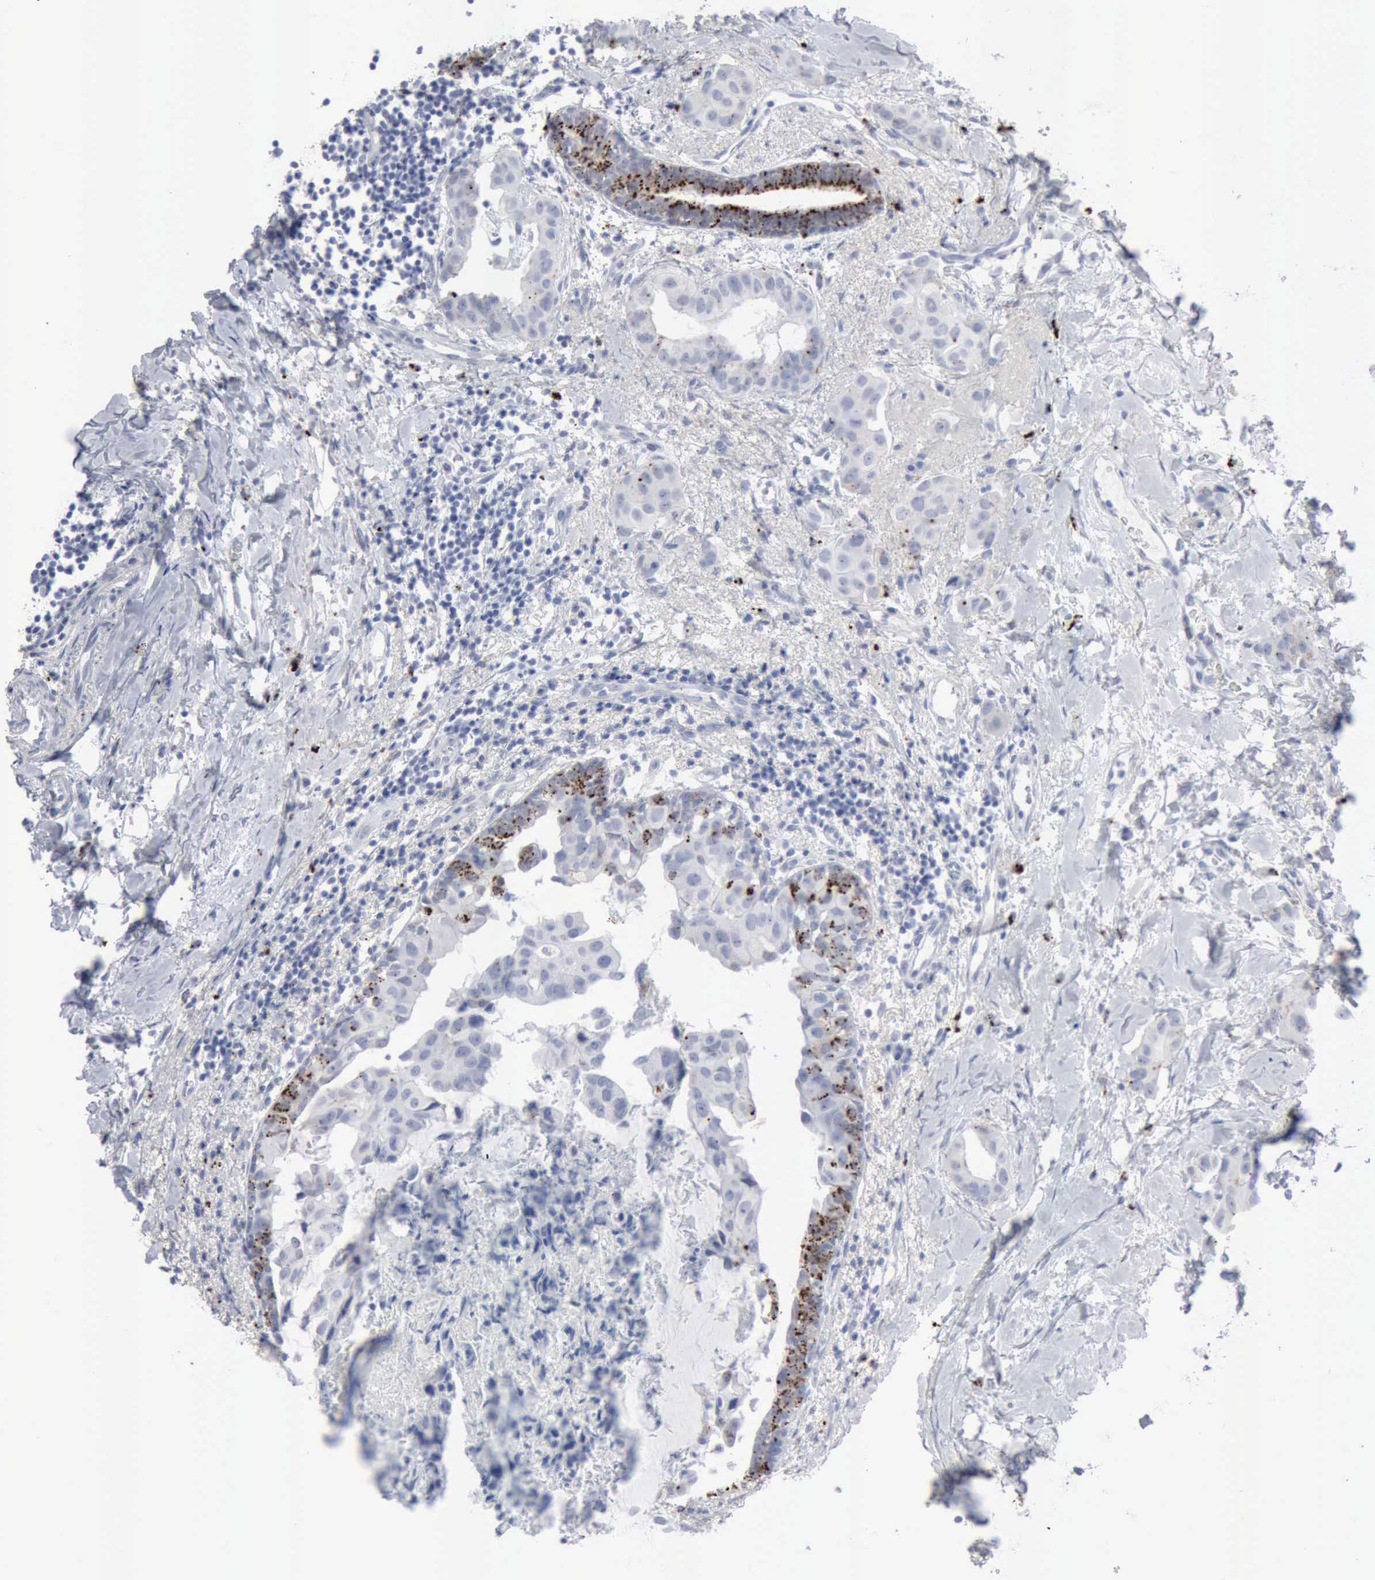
{"staining": {"intensity": "moderate", "quantity": "<25%", "location": "cytoplasmic/membranous"}, "tissue": "breast cancer", "cell_type": "Tumor cells", "image_type": "cancer", "snomed": [{"axis": "morphology", "description": "Duct carcinoma"}, {"axis": "topography", "description": "Breast"}], "caption": "IHC (DAB (3,3'-diaminobenzidine)) staining of breast intraductal carcinoma demonstrates moderate cytoplasmic/membranous protein positivity in about <25% of tumor cells. The staining is performed using DAB brown chromogen to label protein expression. The nuclei are counter-stained blue using hematoxylin.", "gene": "GLA", "patient": {"sex": "female", "age": 40}}